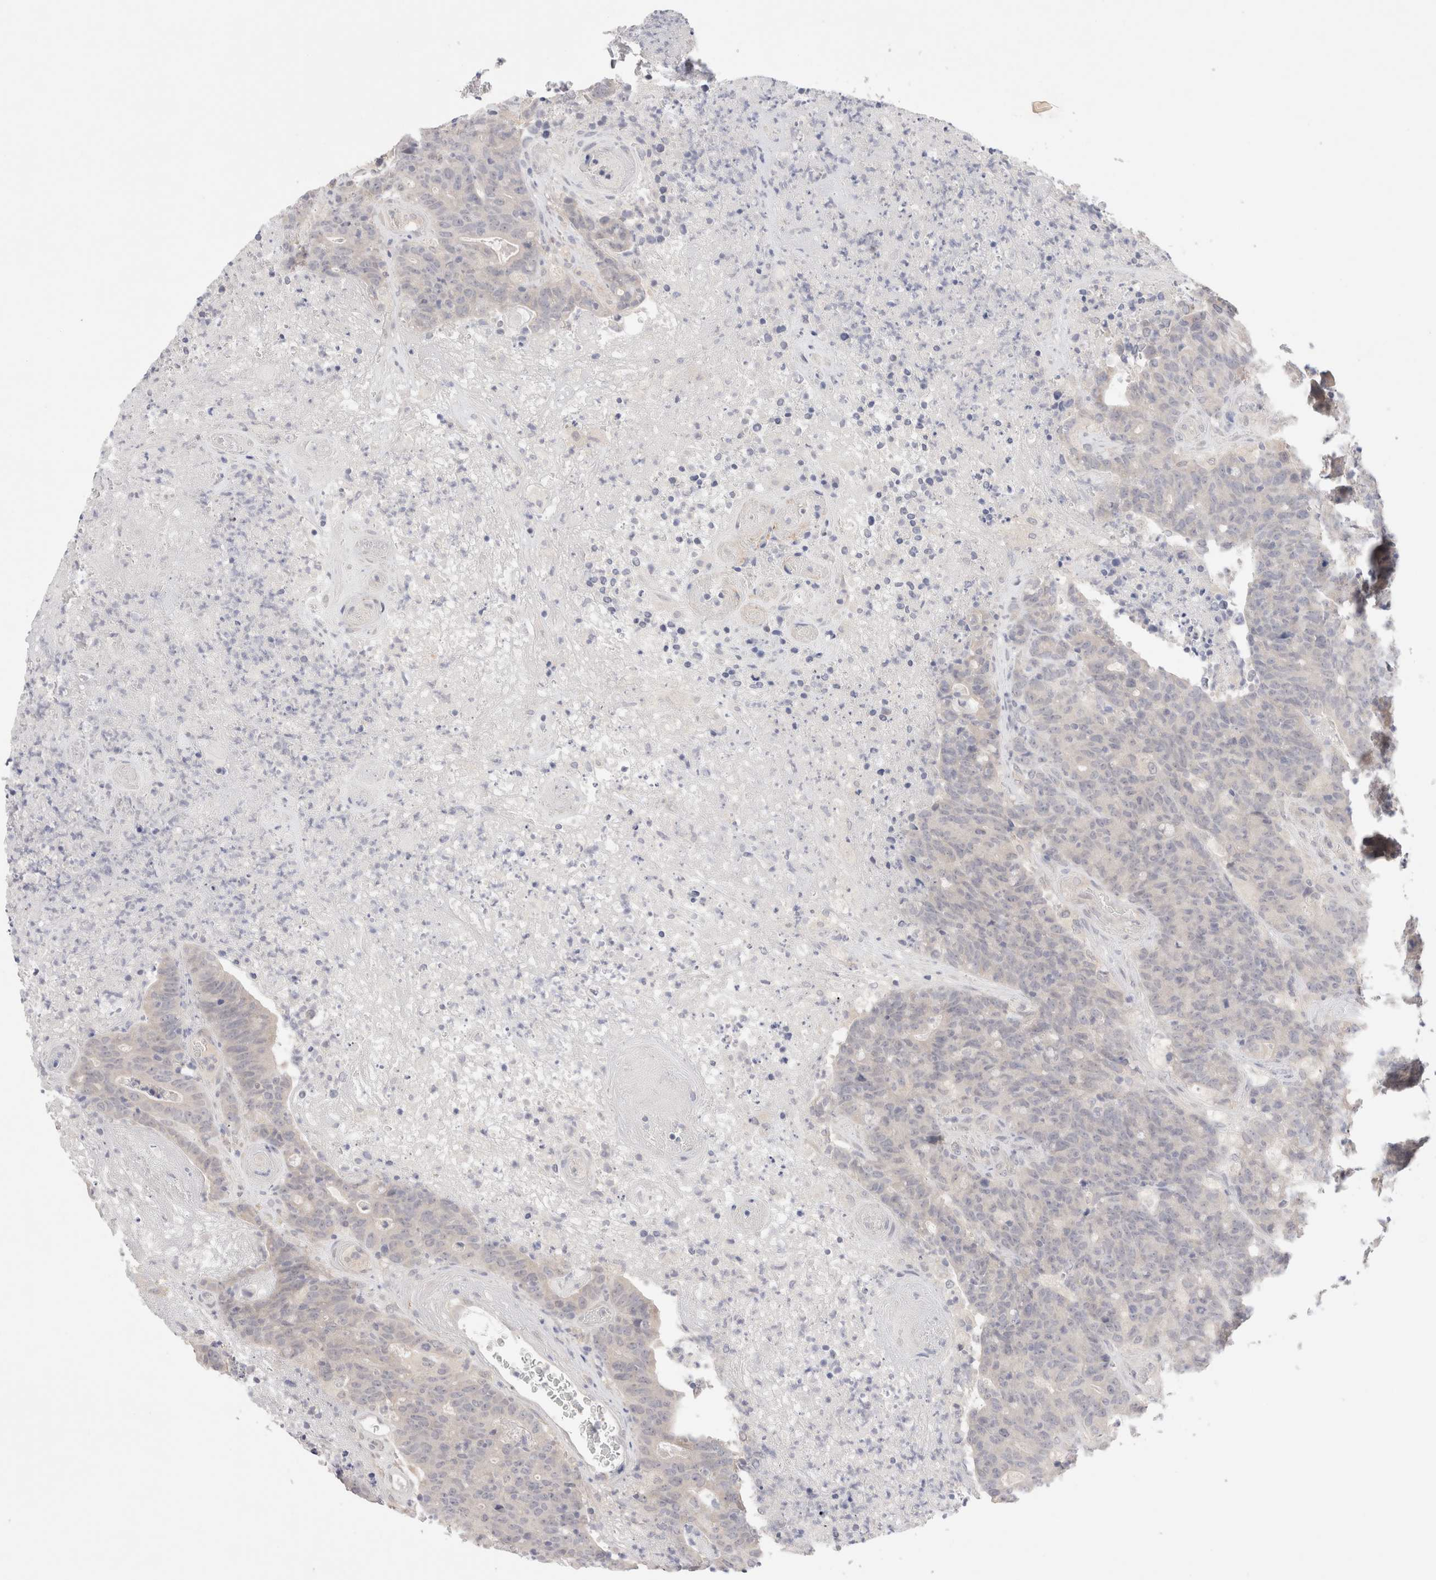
{"staining": {"intensity": "negative", "quantity": "none", "location": "none"}, "tissue": "colorectal cancer", "cell_type": "Tumor cells", "image_type": "cancer", "snomed": [{"axis": "morphology", "description": "Normal tissue, NOS"}, {"axis": "morphology", "description": "Adenocarcinoma, NOS"}, {"axis": "topography", "description": "Colon"}], "caption": "Immunohistochemical staining of human colorectal cancer displays no significant staining in tumor cells.", "gene": "SPATA20", "patient": {"sex": "female", "age": 75}}